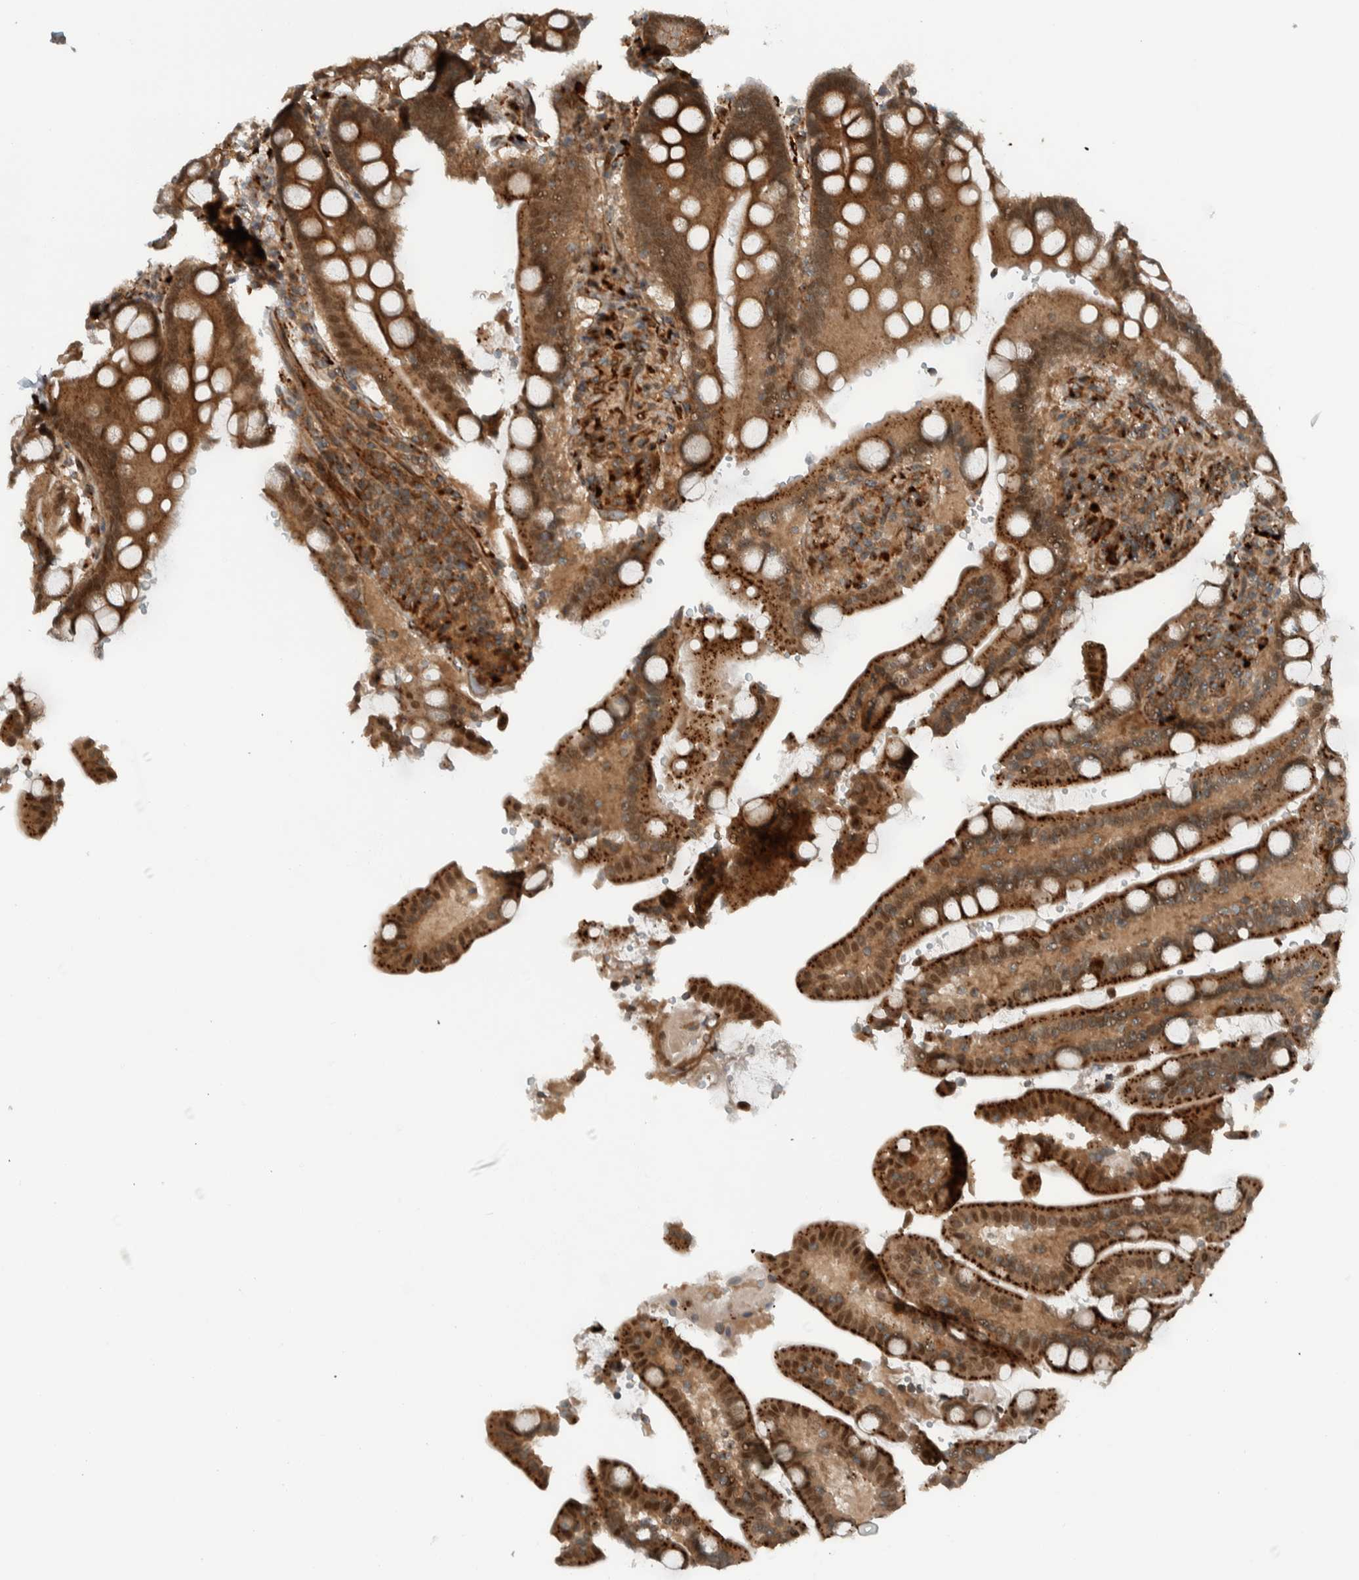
{"staining": {"intensity": "strong", "quantity": ">75%", "location": "cytoplasmic/membranous,nuclear"}, "tissue": "duodenum", "cell_type": "Glandular cells", "image_type": "normal", "snomed": [{"axis": "morphology", "description": "Normal tissue, NOS"}, {"axis": "topography", "description": "Small intestine, NOS"}], "caption": "DAB (3,3'-diaminobenzidine) immunohistochemical staining of benign human duodenum exhibits strong cytoplasmic/membranous,nuclear protein staining in about >75% of glandular cells. (brown staining indicates protein expression, while blue staining denotes nuclei).", "gene": "GIGYF1", "patient": {"sex": "female", "age": 71}}